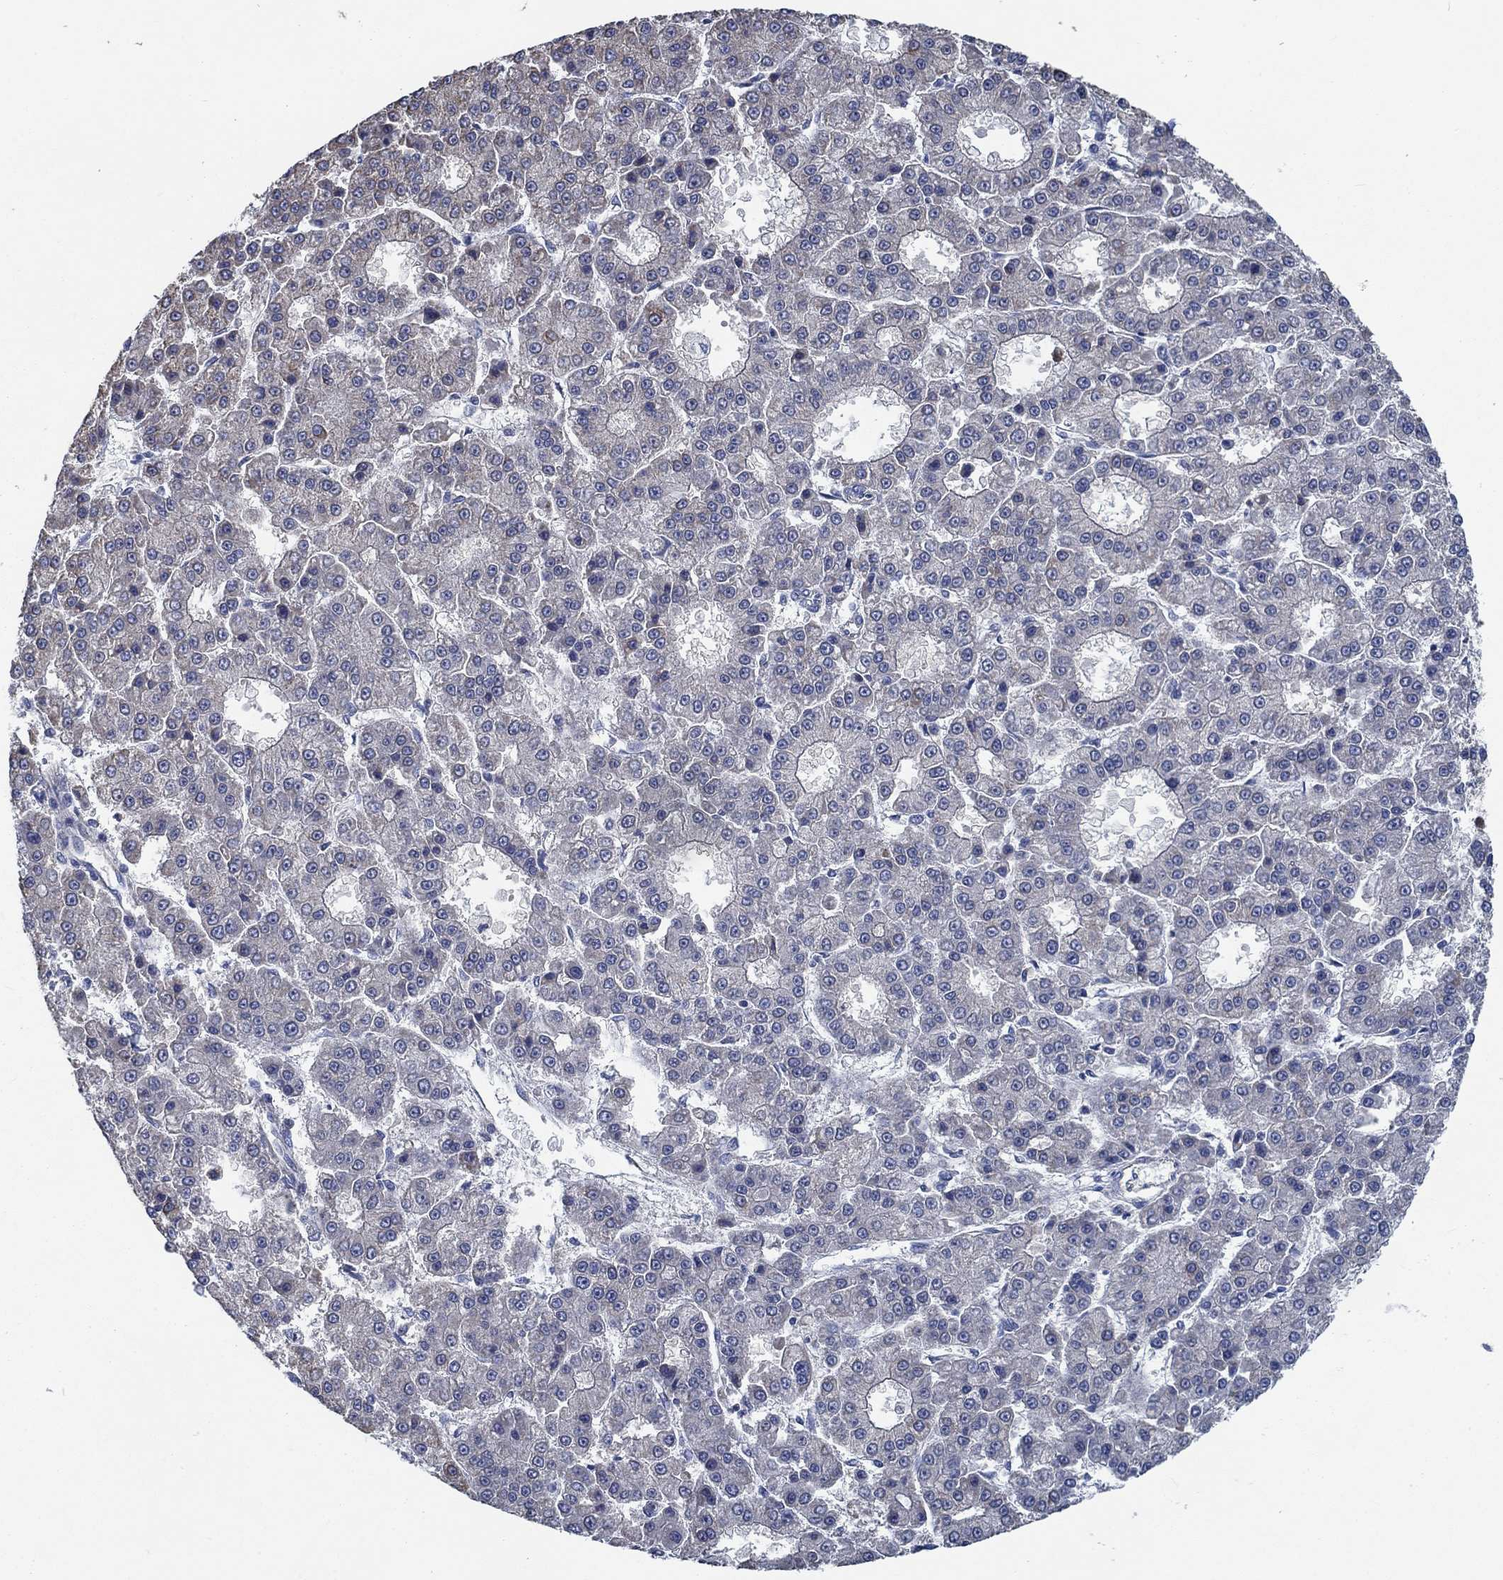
{"staining": {"intensity": "weak", "quantity": "25%-75%", "location": "cytoplasmic/membranous"}, "tissue": "liver cancer", "cell_type": "Tumor cells", "image_type": "cancer", "snomed": [{"axis": "morphology", "description": "Carcinoma, Hepatocellular, NOS"}, {"axis": "topography", "description": "Liver"}], "caption": "Immunohistochemical staining of human liver hepatocellular carcinoma shows low levels of weak cytoplasmic/membranous protein positivity in approximately 25%-75% of tumor cells.", "gene": "STXBP6", "patient": {"sex": "male", "age": 70}}